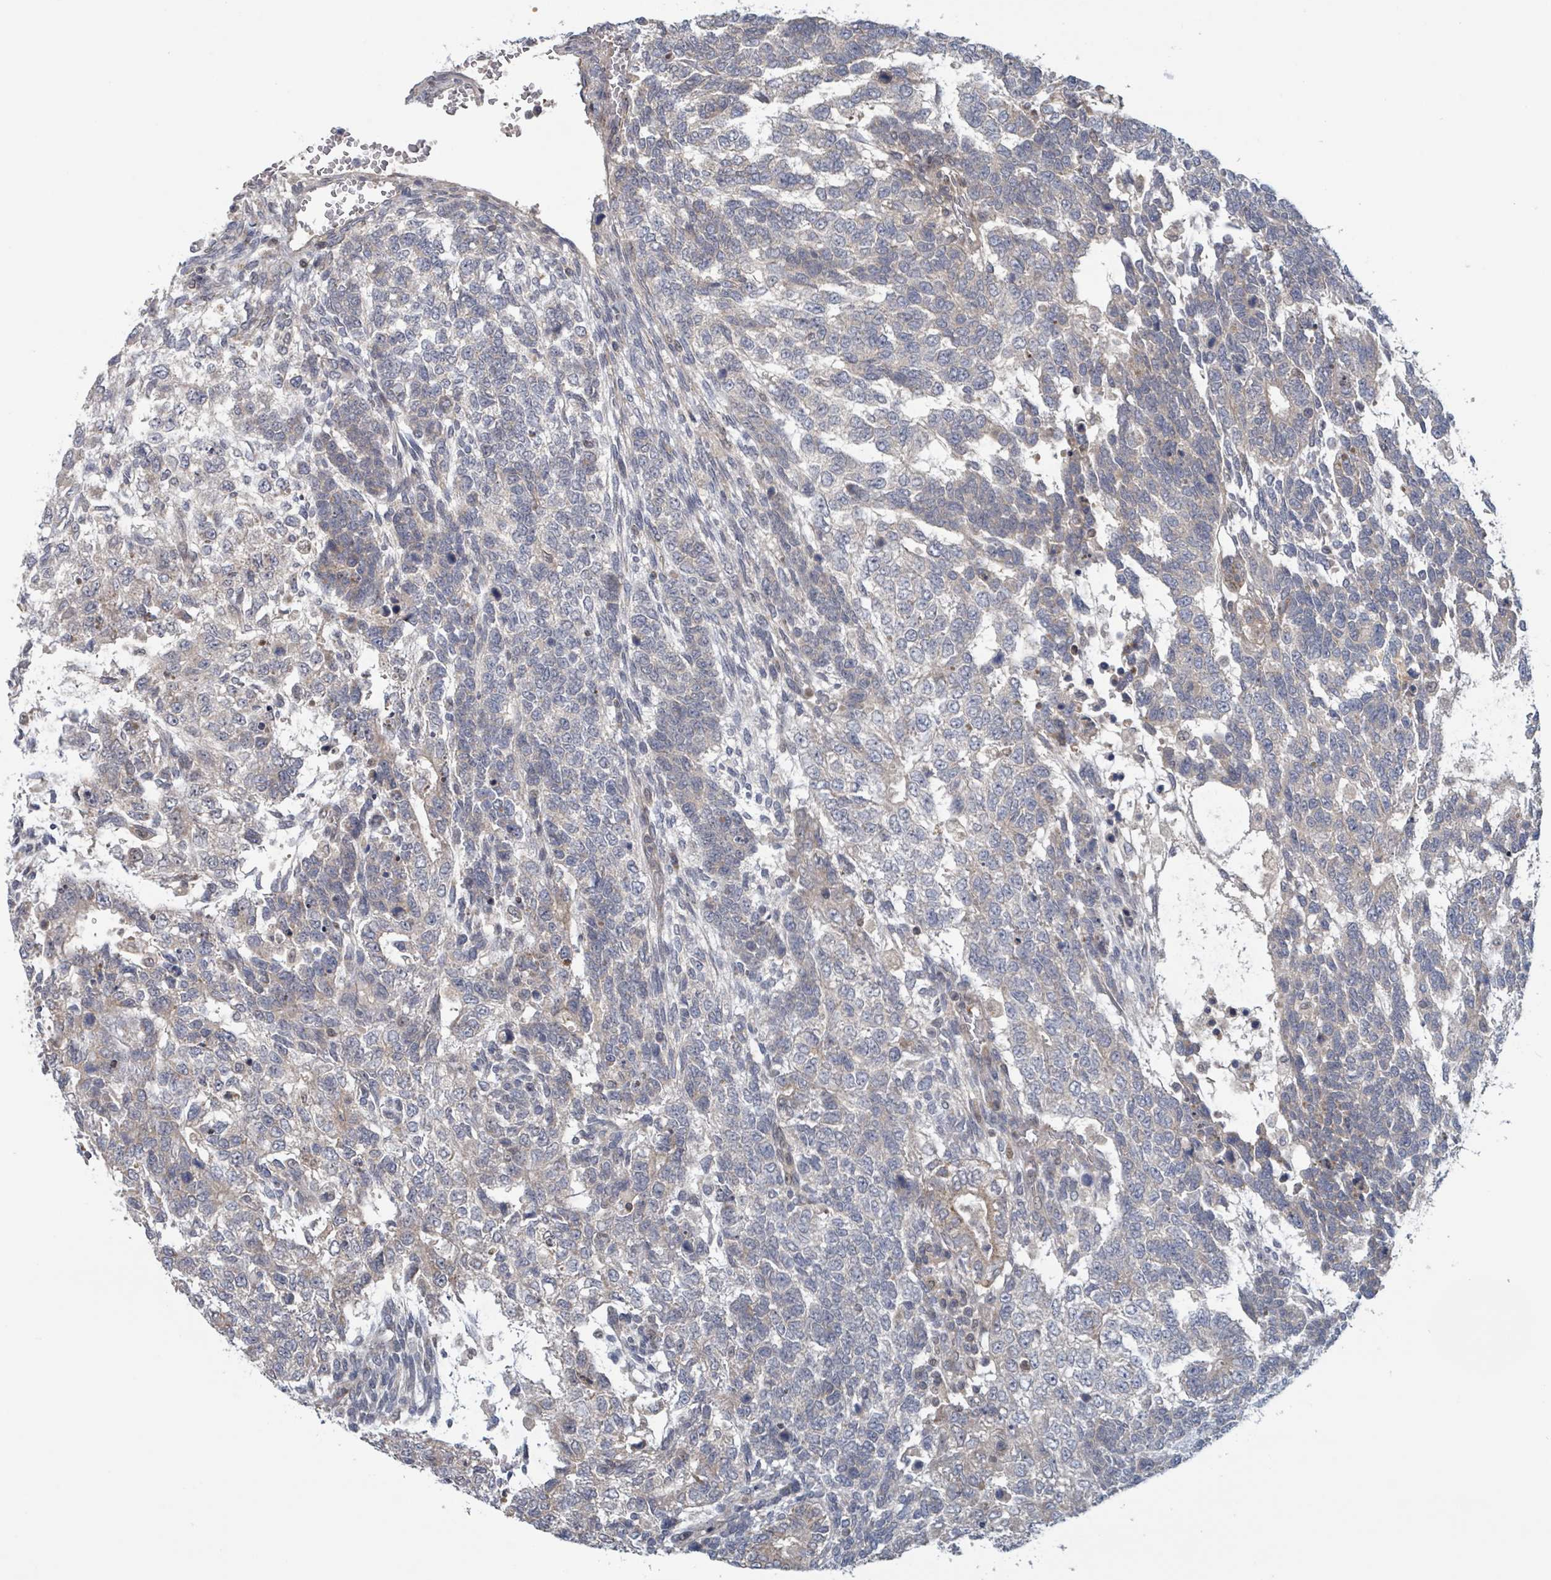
{"staining": {"intensity": "negative", "quantity": "none", "location": "none"}, "tissue": "testis cancer", "cell_type": "Tumor cells", "image_type": "cancer", "snomed": [{"axis": "morphology", "description": "Carcinoma, Embryonal, NOS"}, {"axis": "topography", "description": "Testis"}], "caption": "Immunohistochemistry of human embryonal carcinoma (testis) shows no staining in tumor cells. Nuclei are stained in blue.", "gene": "HIVEP1", "patient": {"sex": "male", "age": 23}}